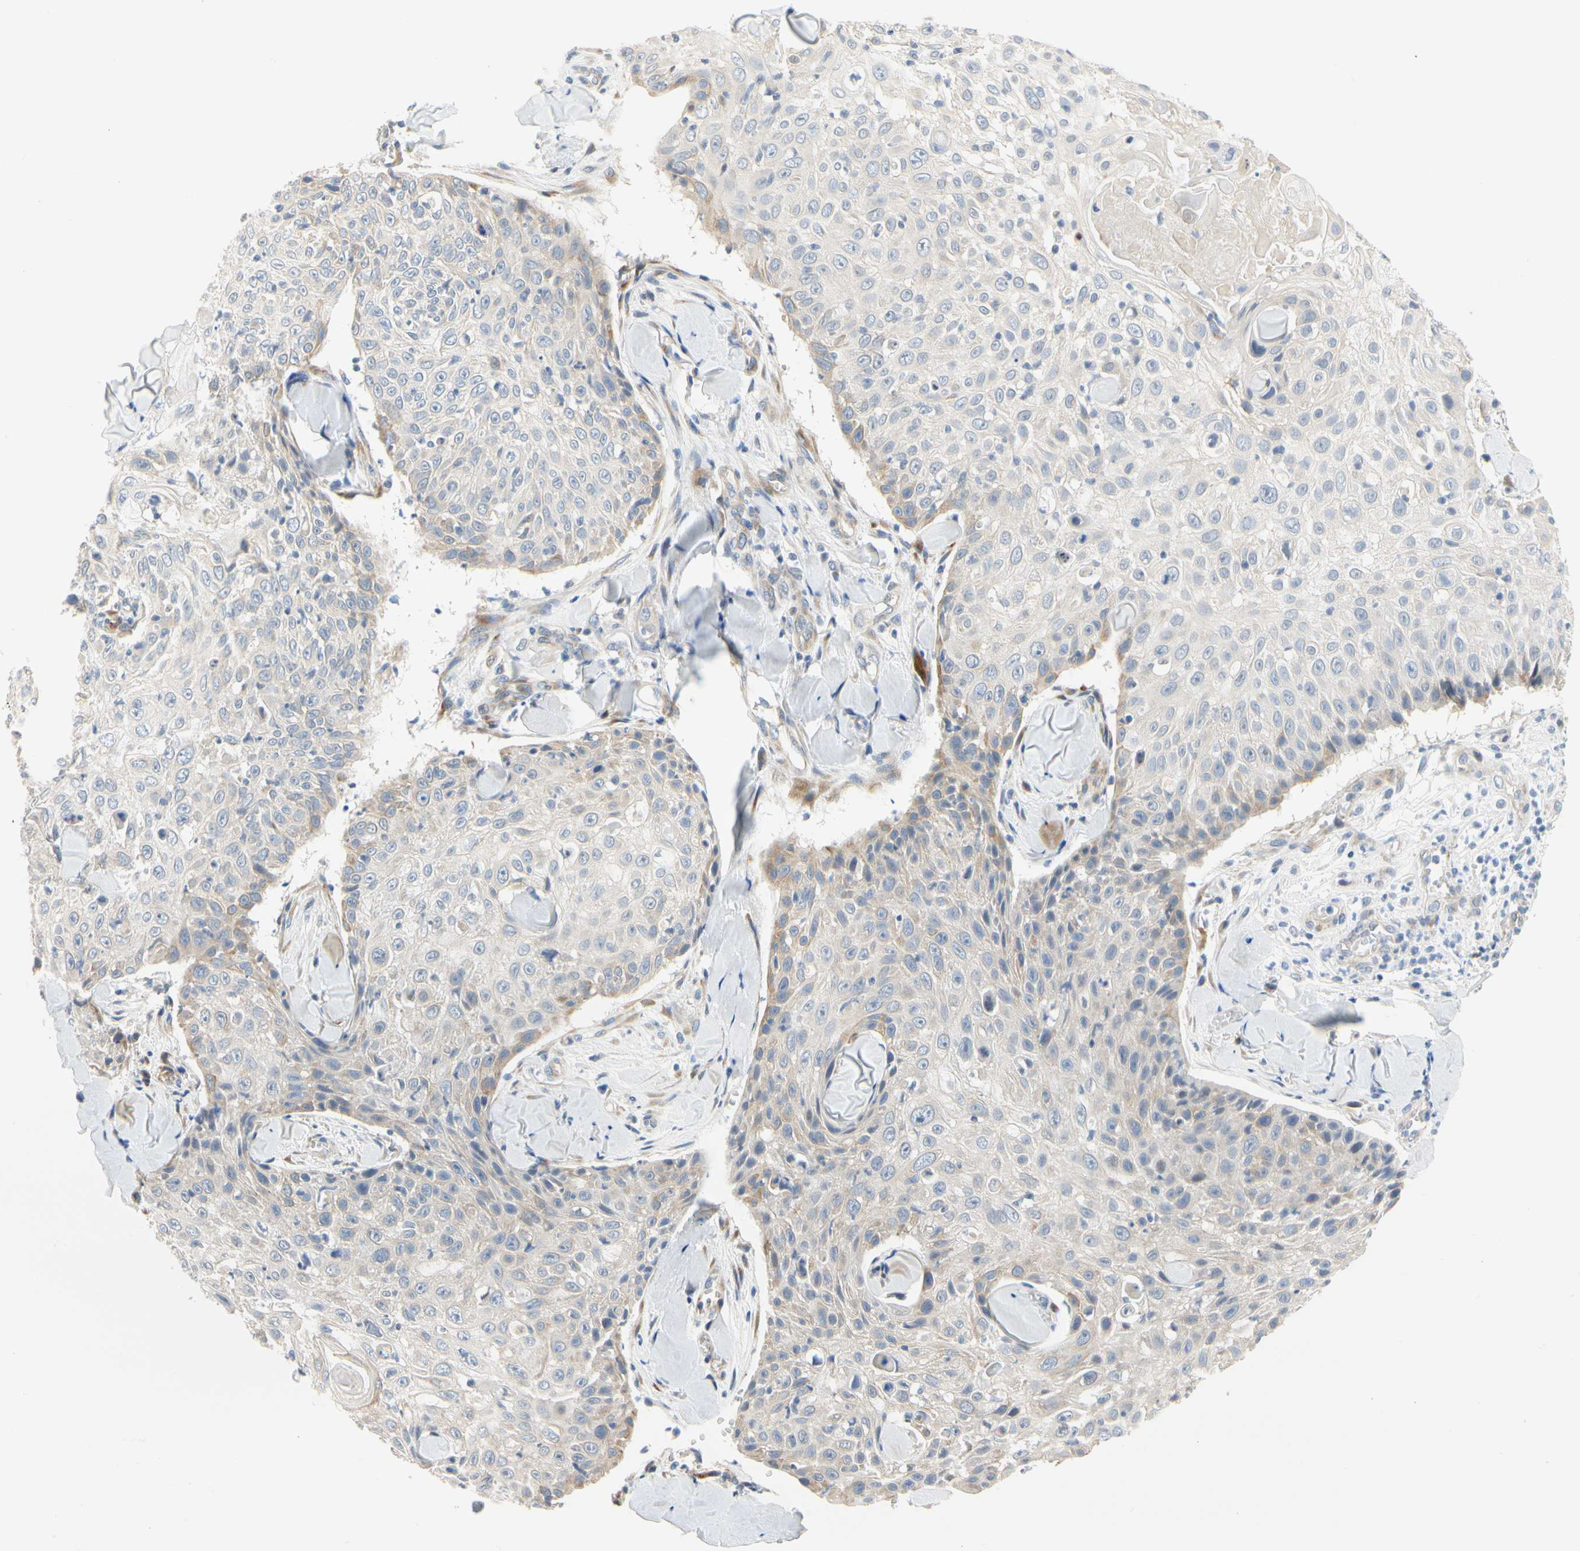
{"staining": {"intensity": "weak", "quantity": "<25%", "location": "cytoplasmic/membranous"}, "tissue": "skin cancer", "cell_type": "Tumor cells", "image_type": "cancer", "snomed": [{"axis": "morphology", "description": "Squamous cell carcinoma, NOS"}, {"axis": "topography", "description": "Skin"}], "caption": "This is an immunohistochemistry image of human skin cancer (squamous cell carcinoma). There is no positivity in tumor cells.", "gene": "ZNF236", "patient": {"sex": "male", "age": 86}}